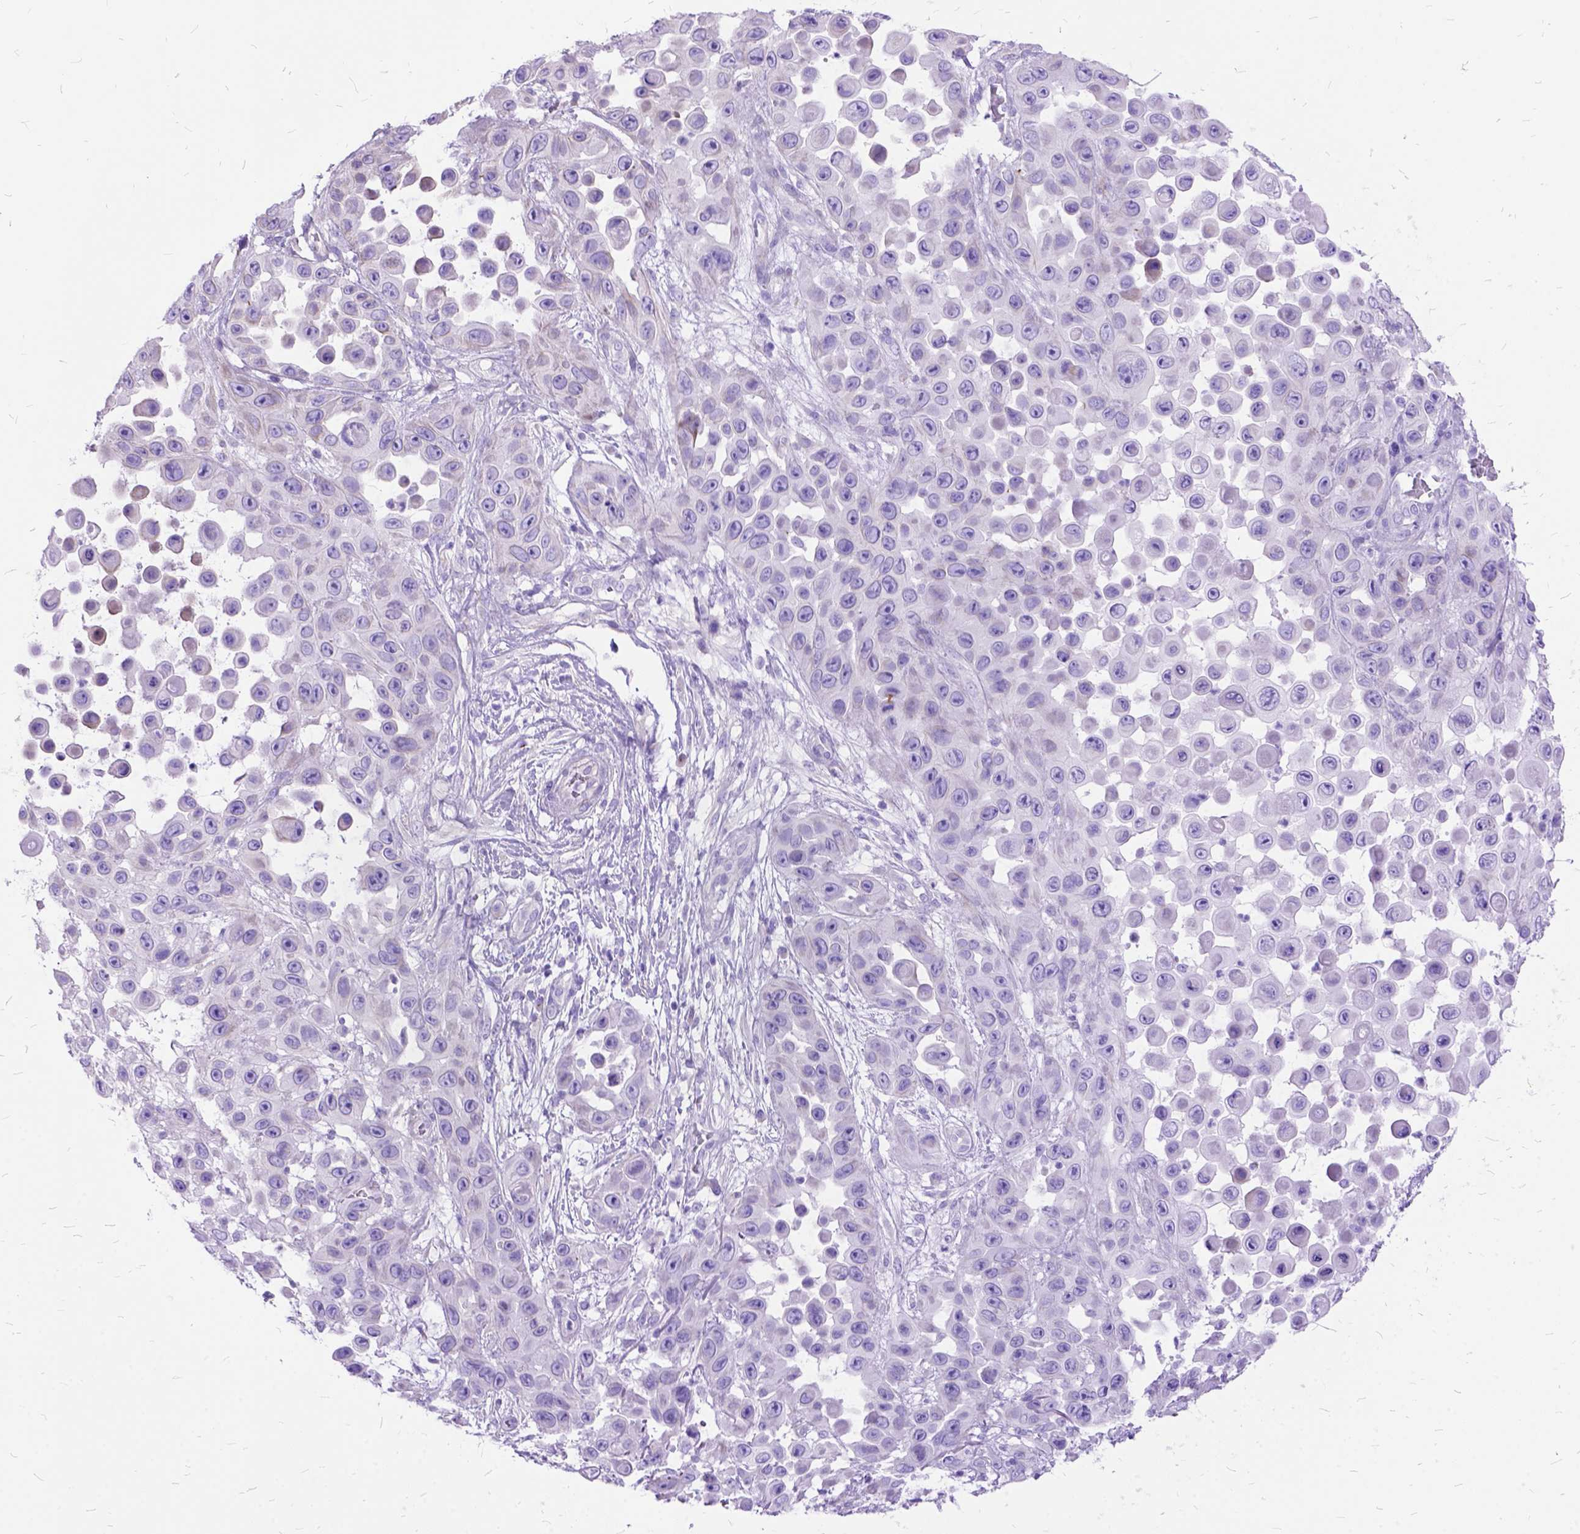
{"staining": {"intensity": "weak", "quantity": "<25%", "location": "cytoplasmic/membranous"}, "tissue": "skin cancer", "cell_type": "Tumor cells", "image_type": "cancer", "snomed": [{"axis": "morphology", "description": "Squamous cell carcinoma, NOS"}, {"axis": "topography", "description": "Skin"}], "caption": "DAB immunohistochemical staining of human skin squamous cell carcinoma displays no significant staining in tumor cells.", "gene": "DNAH2", "patient": {"sex": "male", "age": 81}}